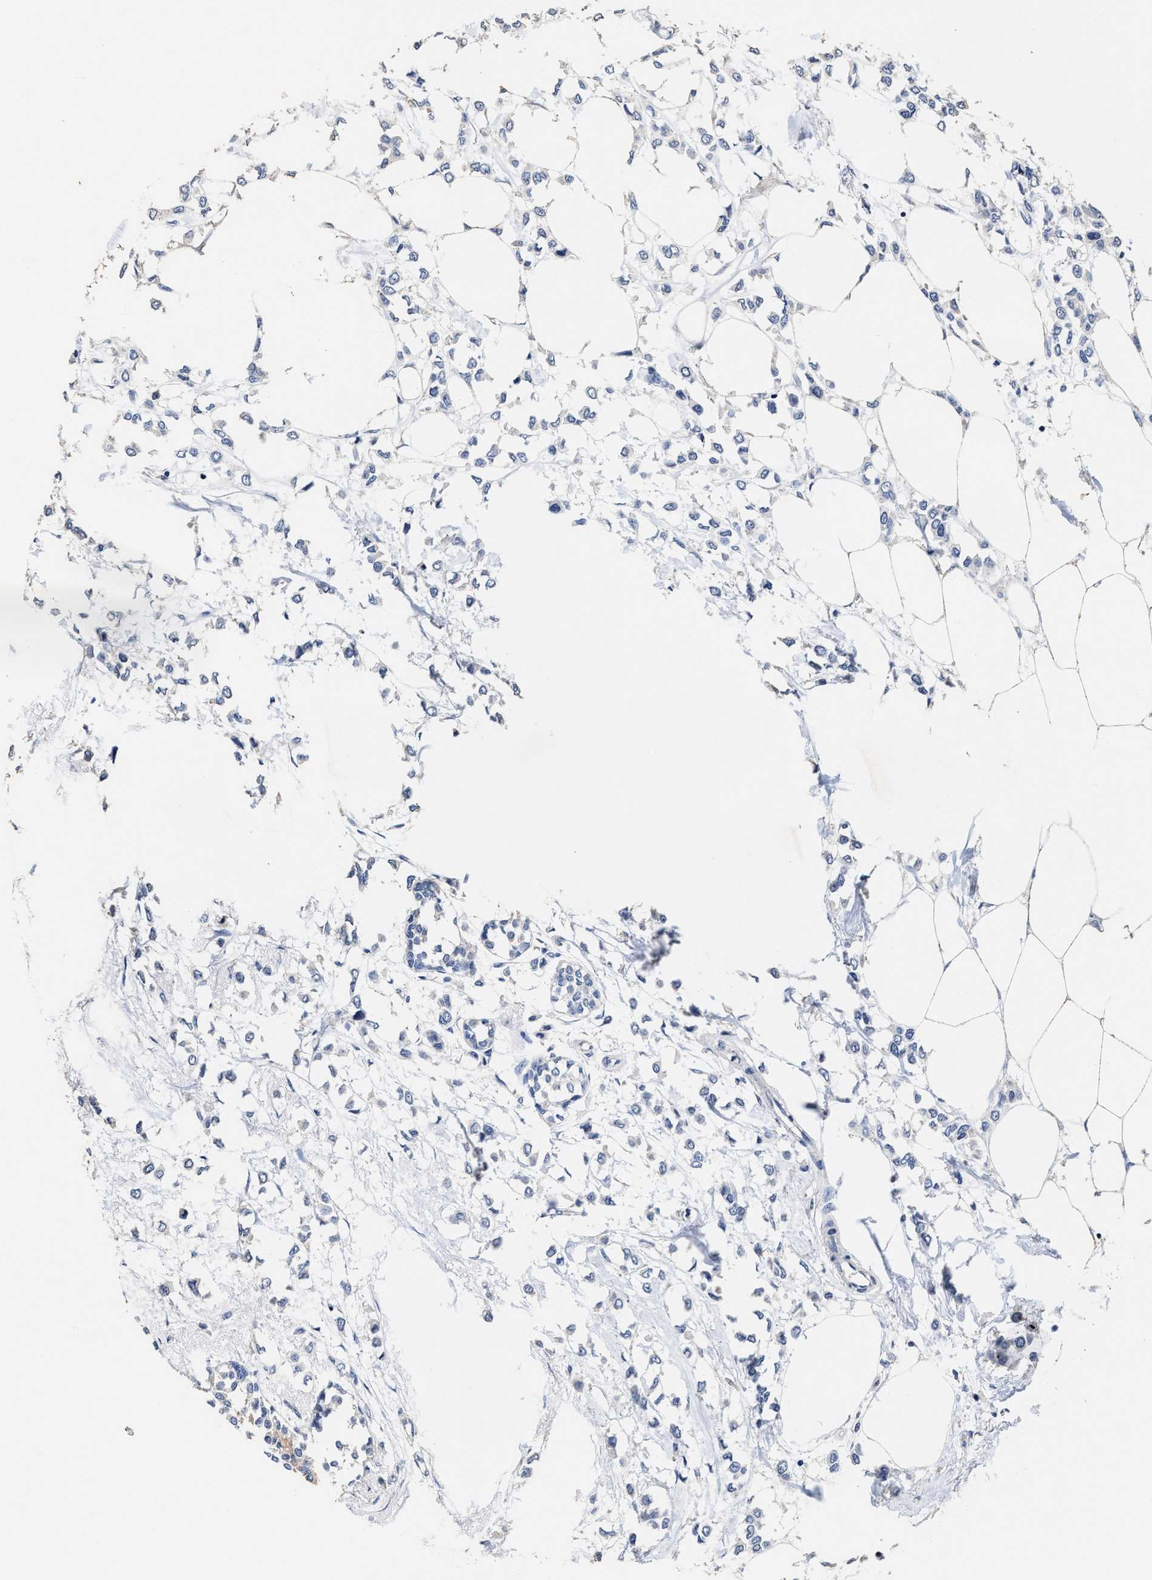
{"staining": {"intensity": "negative", "quantity": "none", "location": "none"}, "tissue": "breast cancer", "cell_type": "Tumor cells", "image_type": "cancer", "snomed": [{"axis": "morphology", "description": "Lobular carcinoma"}, {"axis": "topography", "description": "Breast"}], "caption": "Immunohistochemistry micrograph of neoplastic tissue: human breast cancer stained with DAB (3,3'-diaminobenzidine) reveals no significant protein staining in tumor cells.", "gene": "ZFAT", "patient": {"sex": "female", "age": 51}}